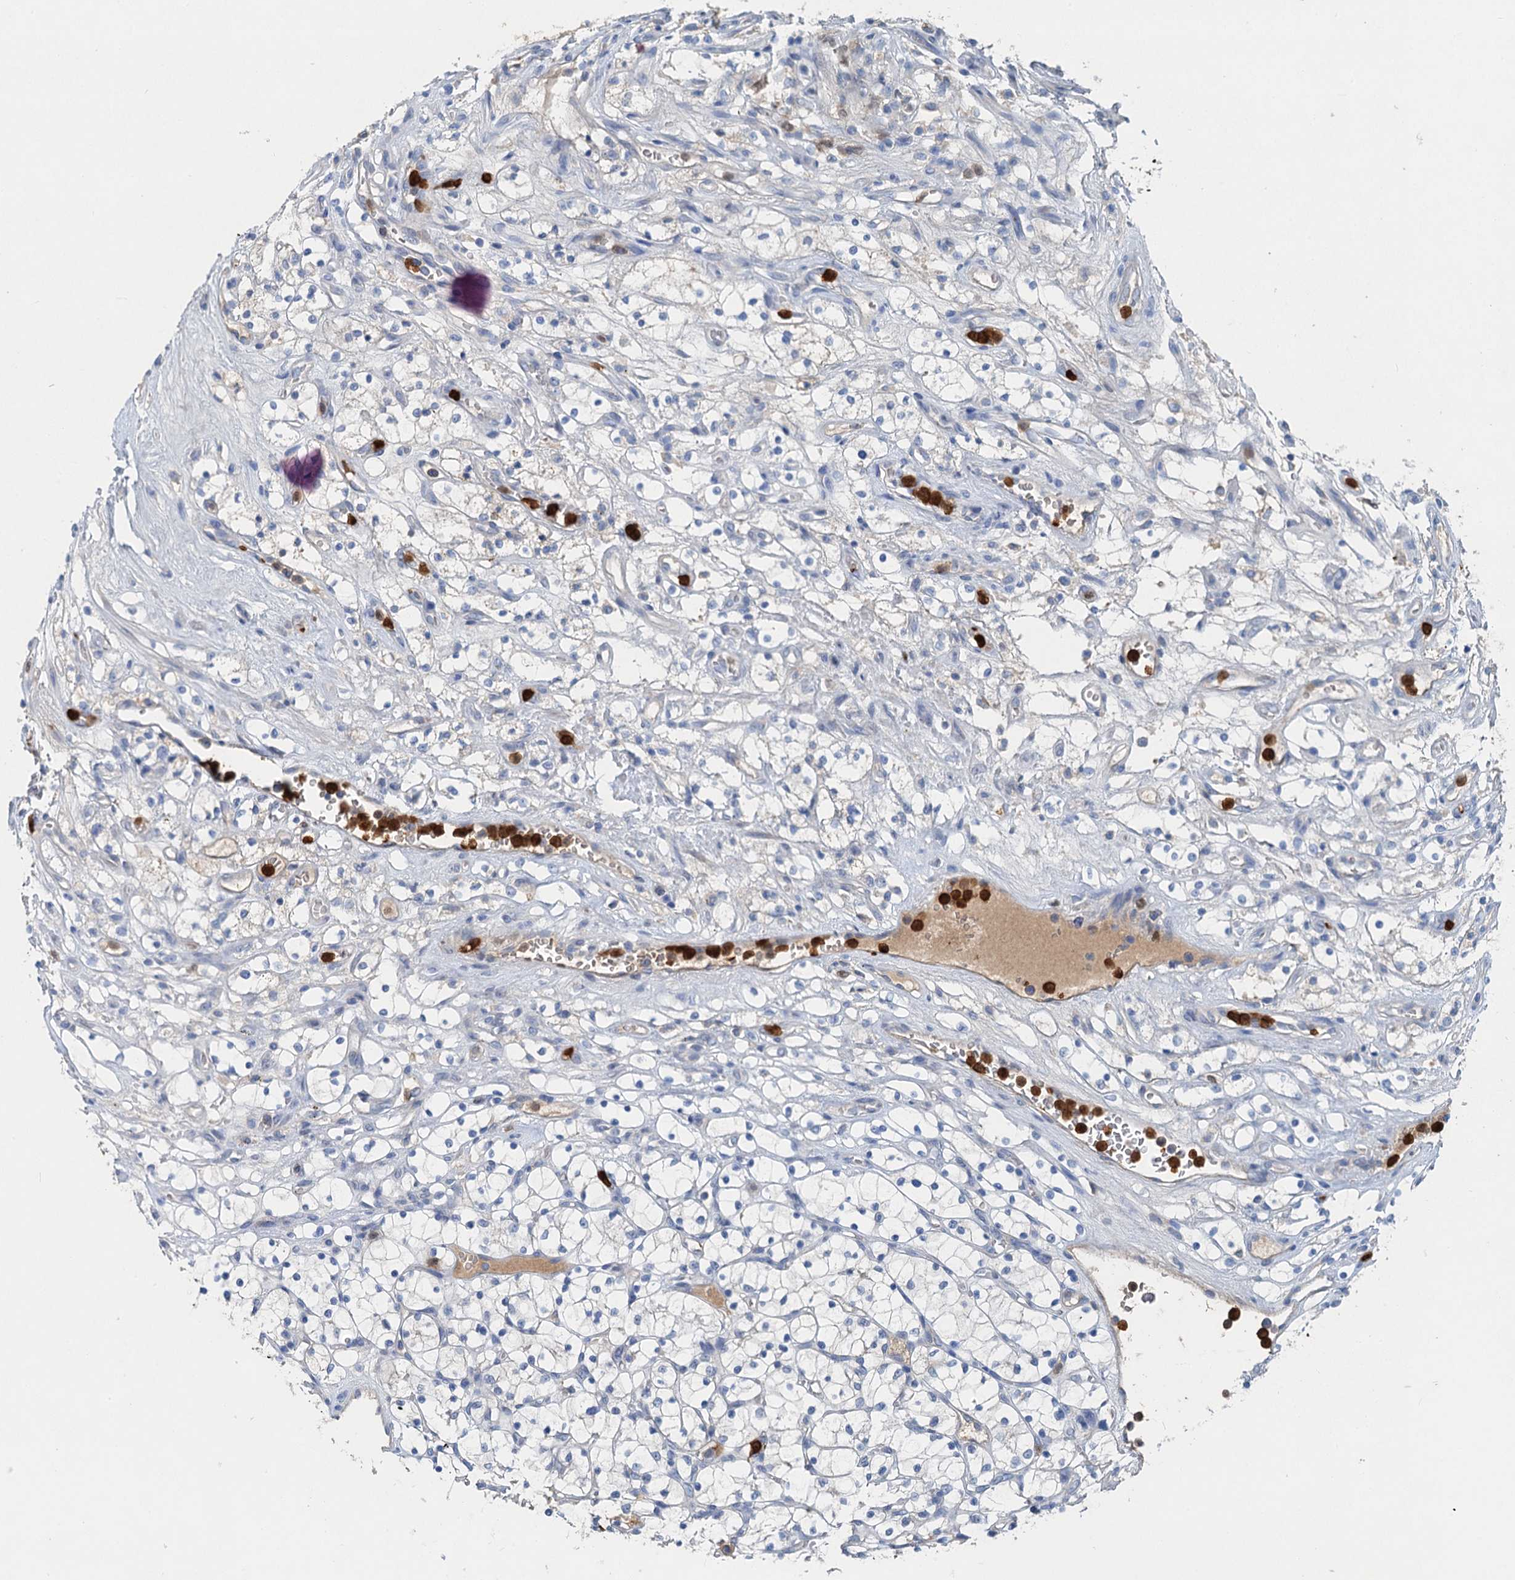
{"staining": {"intensity": "negative", "quantity": "none", "location": "none"}, "tissue": "renal cancer", "cell_type": "Tumor cells", "image_type": "cancer", "snomed": [{"axis": "morphology", "description": "Adenocarcinoma, NOS"}, {"axis": "topography", "description": "Kidney"}], "caption": "Renal adenocarcinoma was stained to show a protein in brown. There is no significant positivity in tumor cells.", "gene": "OTOA", "patient": {"sex": "female", "age": 69}}